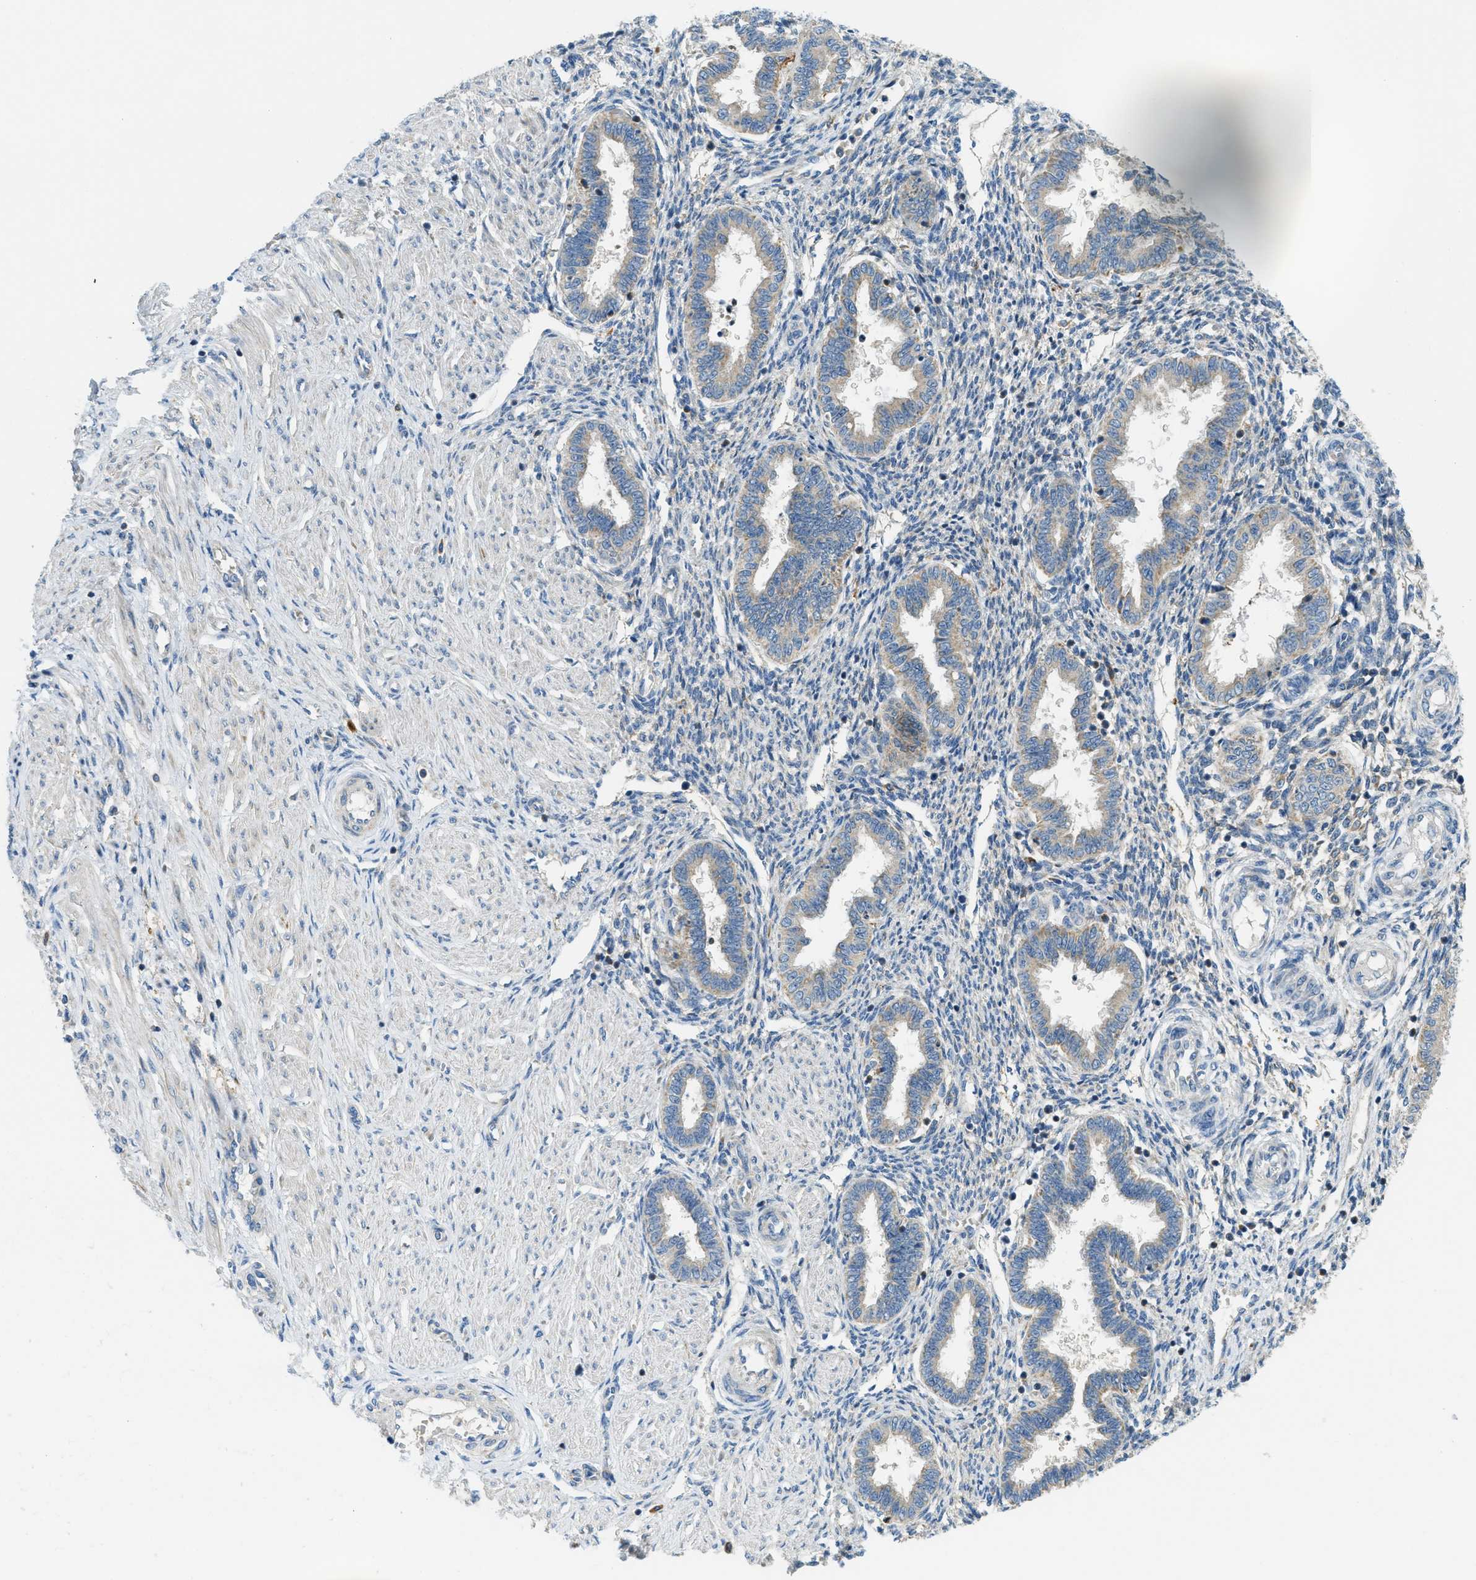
{"staining": {"intensity": "weak", "quantity": "25%-75%", "location": "cytoplasmic/membranous"}, "tissue": "endometrium", "cell_type": "Cells in endometrial stroma", "image_type": "normal", "snomed": [{"axis": "morphology", "description": "Normal tissue, NOS"}, {"axis": "topography", "description": "Endometrium"}], "caption": "Immunohistochemical staining of benign endometrium reveals 25%-75% levels of weak cytoplasmic/membranous protein expression in approximately 25%-75% of cells in endometrial stroma.", "gene": "RFFL", "patient": {"sex": "female", "age": 33}}